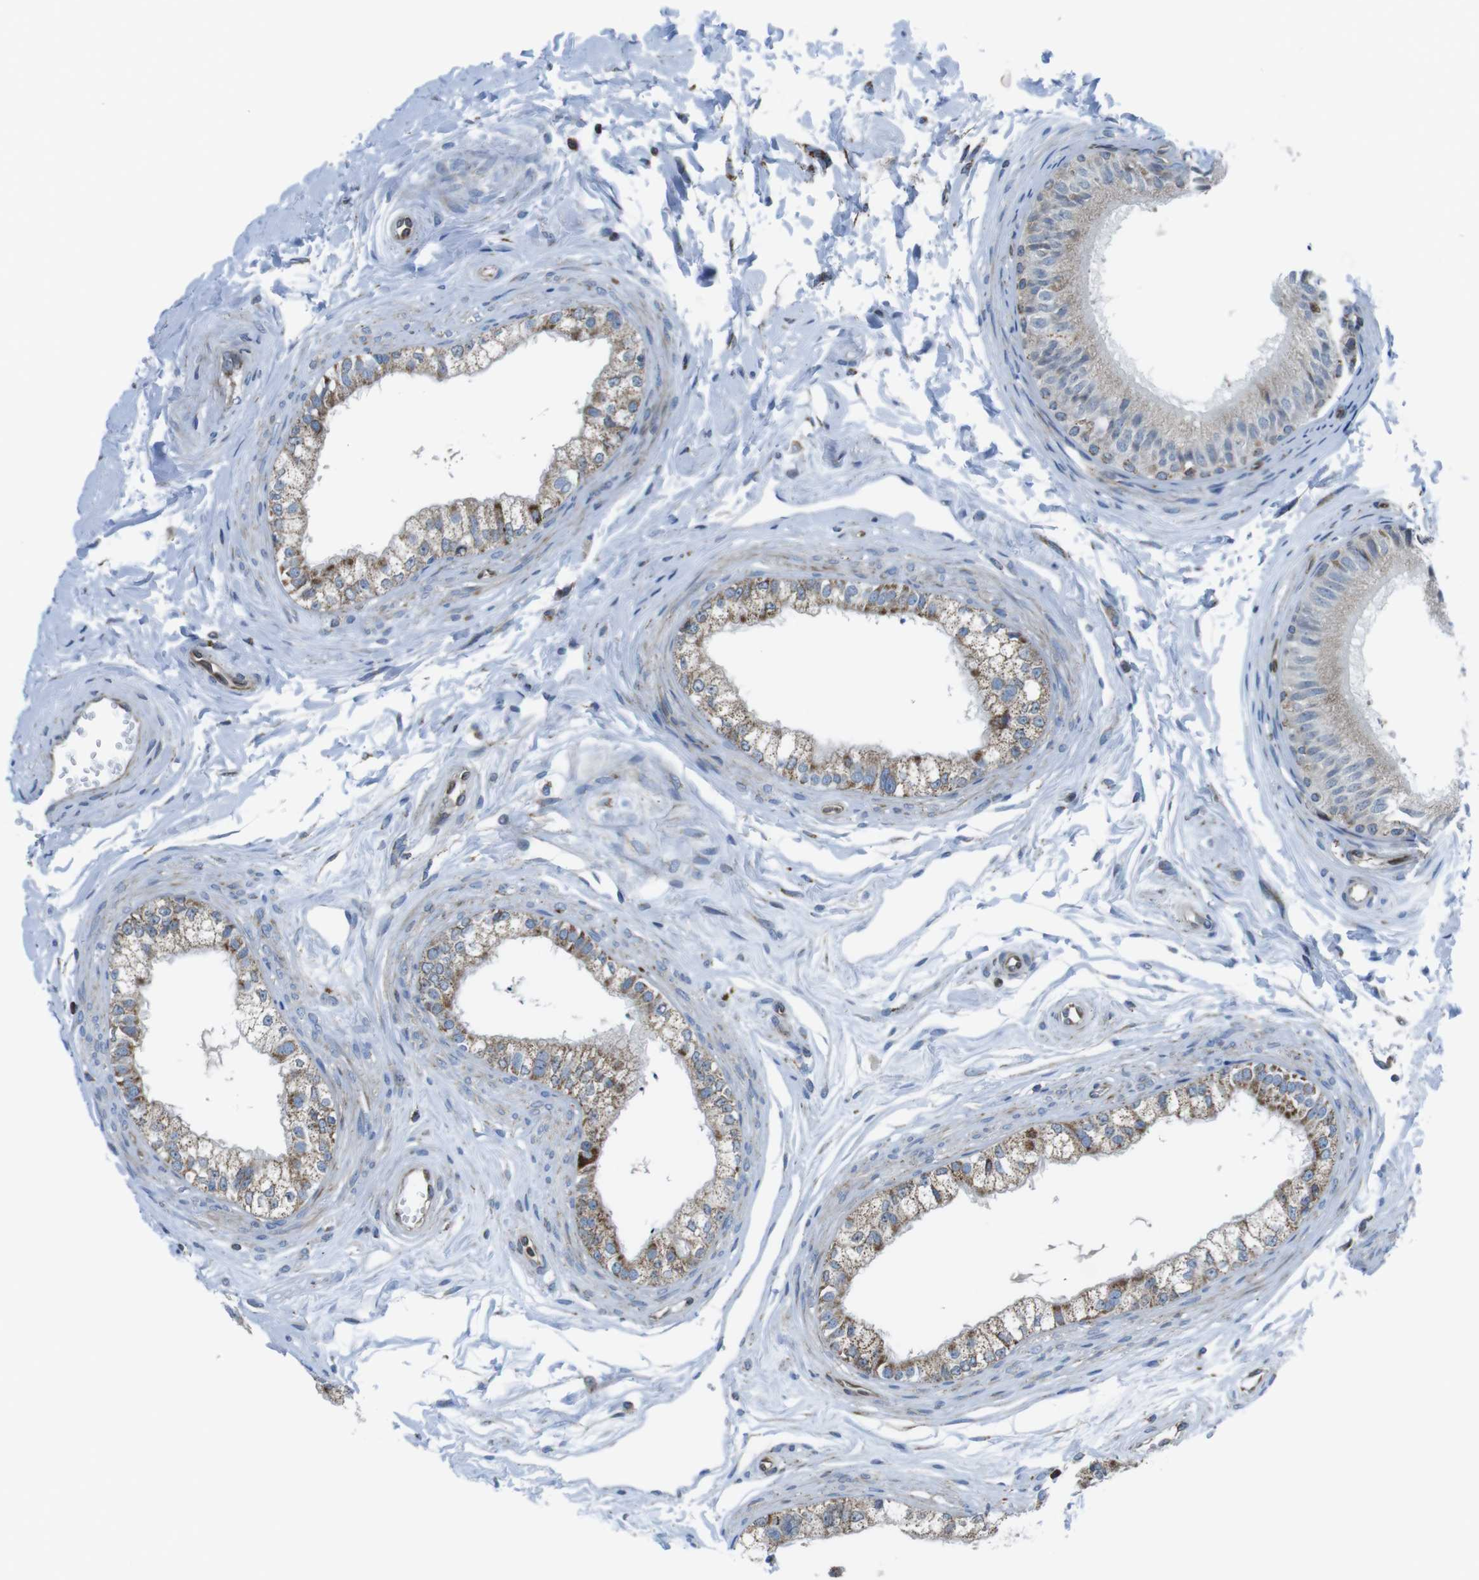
{"staining": {"intensity": "moderate", "quantity": "25%-75%", "location": "cytoplasmic/membranous"}, "tissue": "epididymis", "cell_type": "Glandular cells", "image_type": "normal", "snomed": [{"axis": "morphology", "description": "Normal tissue, NOS"}, {"axis": "topography", "description": "Epididymis"}], "caption": "This micrograph reveals IHC staining of benign epididymis, with medium moderate cytoplasmic/membranous expression in approximately 25%-75% of glandular cells.", "gene": "KCNE3", "patient": {"sex": "male", "age": 56}}